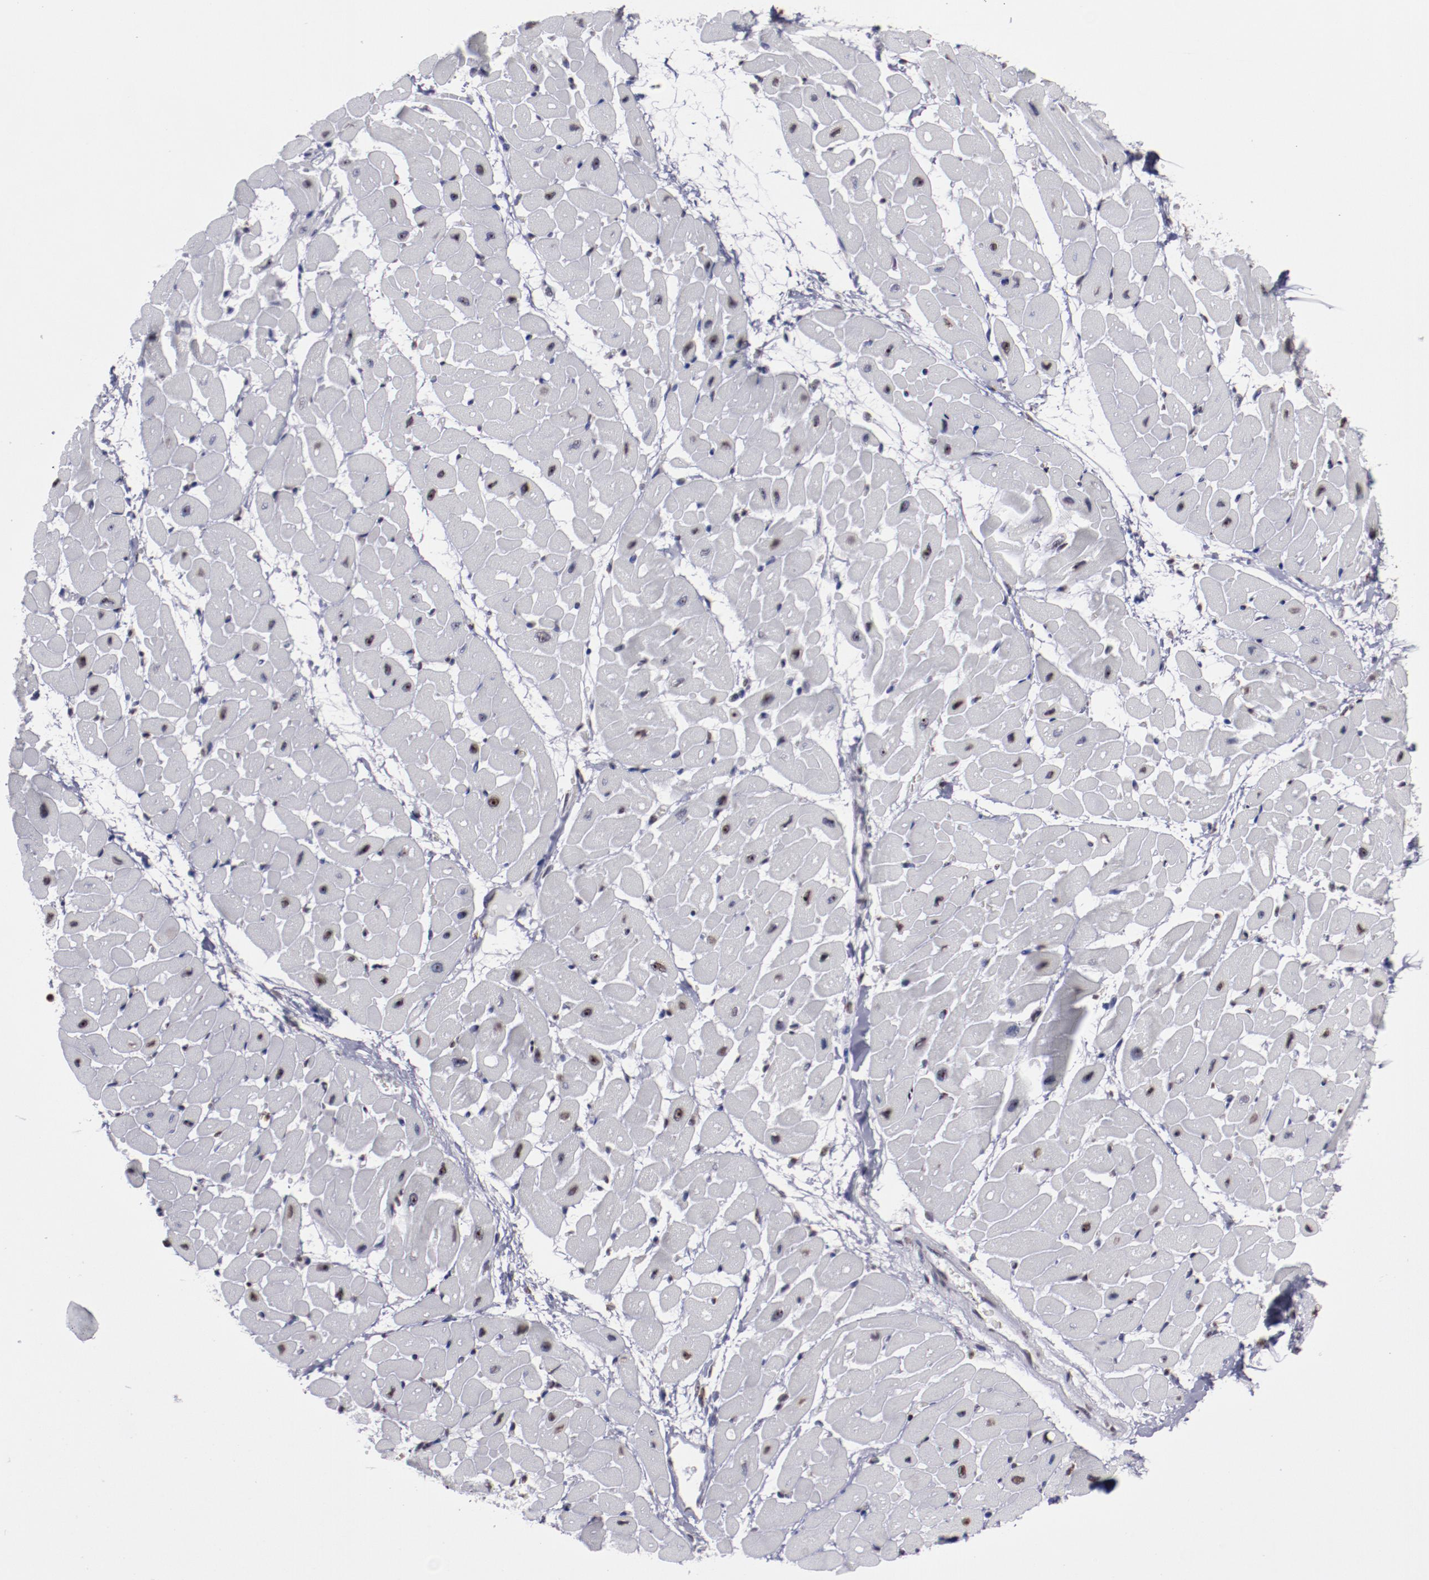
{"staining": {"intensity": "weak", "quantity": "25%-75%", "location": "nuclear"}, "tissue": "heart muscle", "cell_type": "Cardiomyocytes", "image_type": "normal", "snomed": [{"axis": "morphology", "description": "Normal tissue, NOS"}, {"axis": "topography", "description": "Heart"}], "caption": "Brown immunohistochemical staining in benign heart muscle reveals weak nuclear expression in about 25%-75% of cardiomyocytes. (IHC, brightfield microscopy, high magnification).", "gene": "HNRNPA1L3", "patient": {"sex": "male", "age": 45}}